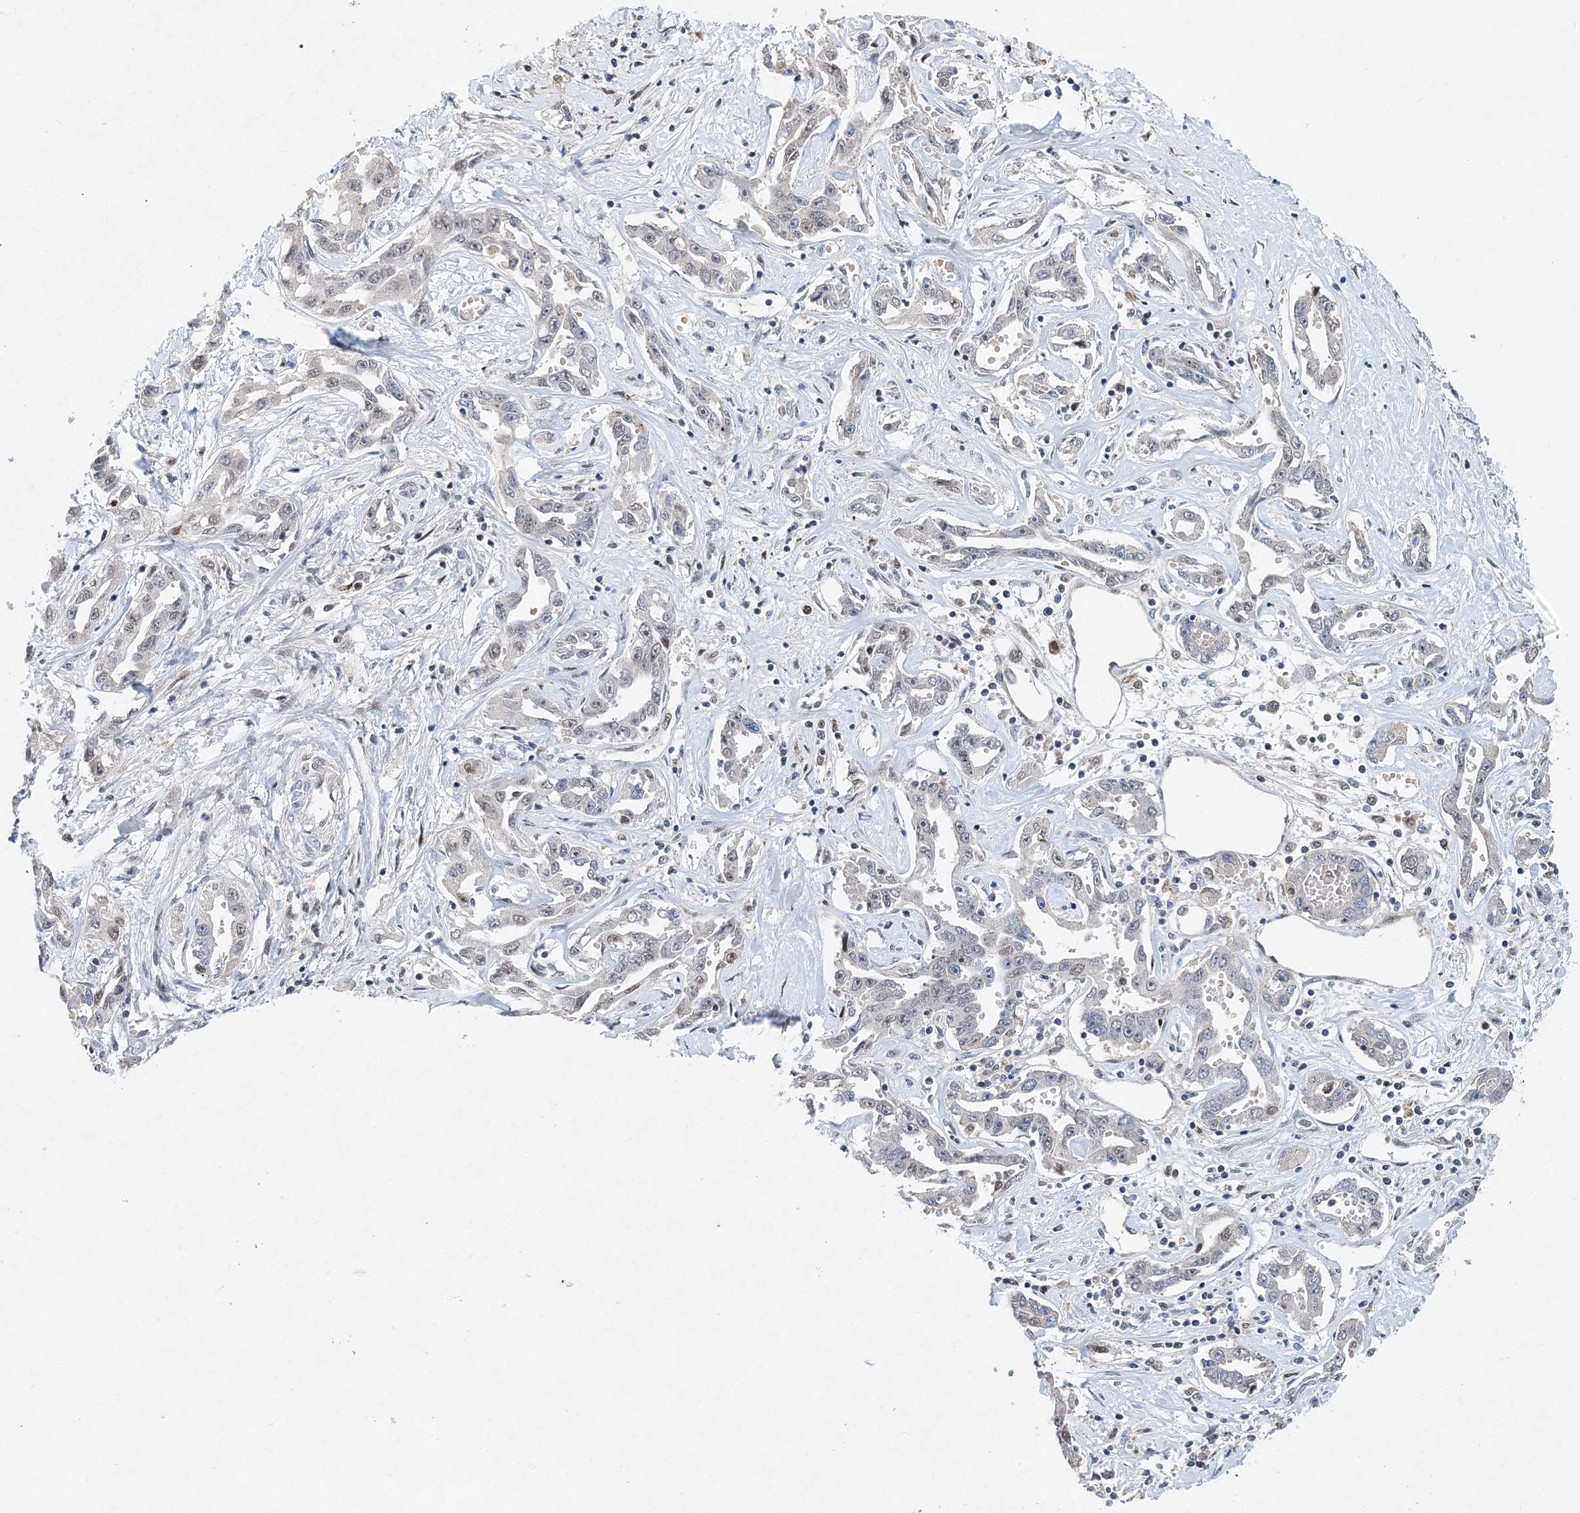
{"staining": {"intensity": "negative", "quantity": "none", "location": "none"}, "tissue": "liver cancer", "cell_type": "Tumor cells", "image_type": "cancer", "snomed": [{"axis": "morphology", "description": "Cholangiocarcinoma"}, {"axis": "topography", "description": "Liver"}], "caption": "Tumor cells show no significant expression in liver cancer (cholangiocarcinoma).", "gene": "KPNA4", "patient": {"sex": "male", "age": 59}}